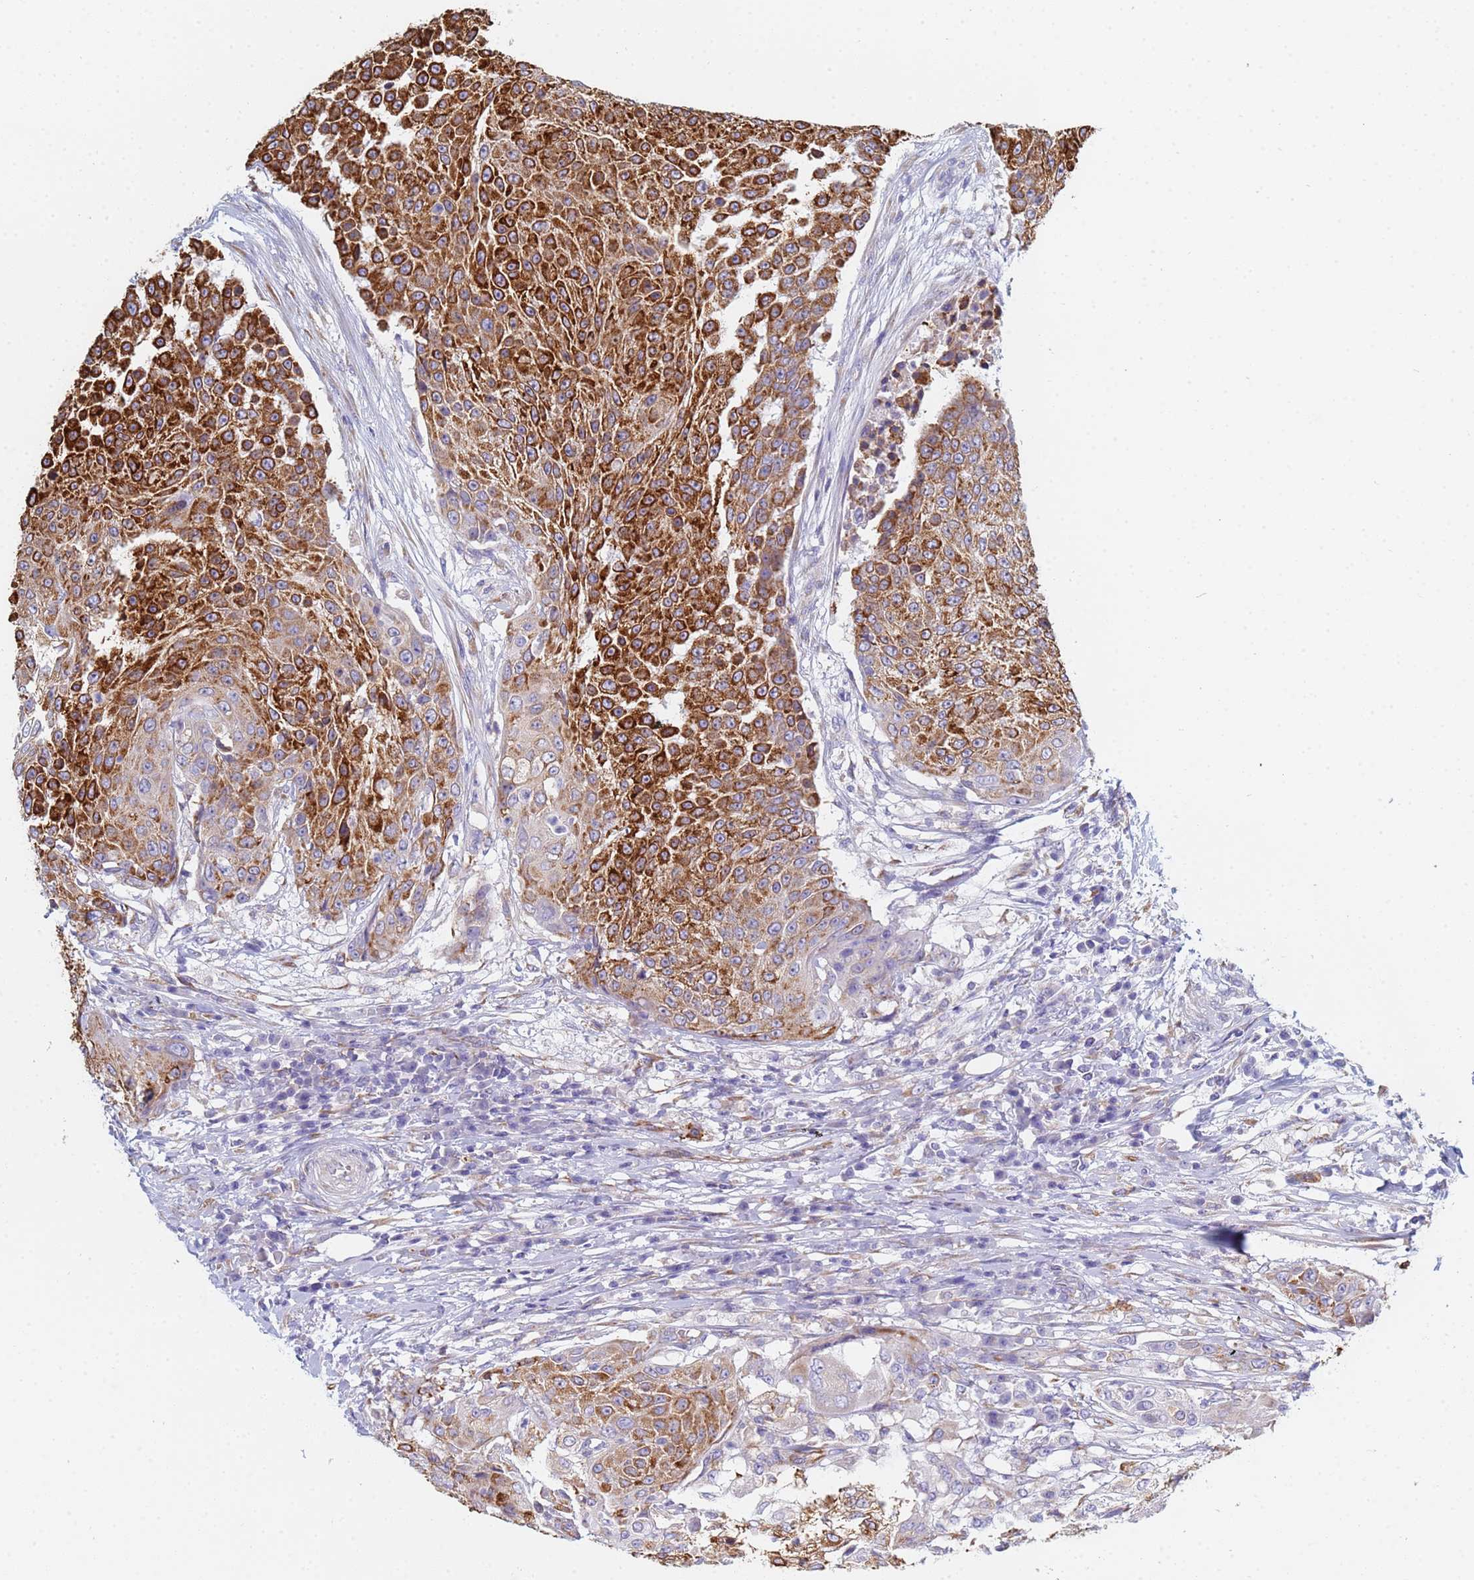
{"staining": {"intensity": "strong", "quantity": ">75%", "location": "cytoplasmic/membranous"}, "tissue": "urothelial cancer", "cell_type": "Tumor cells", "image_type": "cancer", "snomed": [{"axis": "morphology", "description": "Urothelial carcinoma, High grade"}, {"axis": "topography", "description": "Urinary bladder"}], "caption": "Brown immunohistochemical staining in urothelial carcinoma (high-grade) displays strong cytoplasmic/membranous positivity in approximately >75% of tumor cells.", "gene": "GDAP2", "patient": {"sex": "female", "age": 63}}